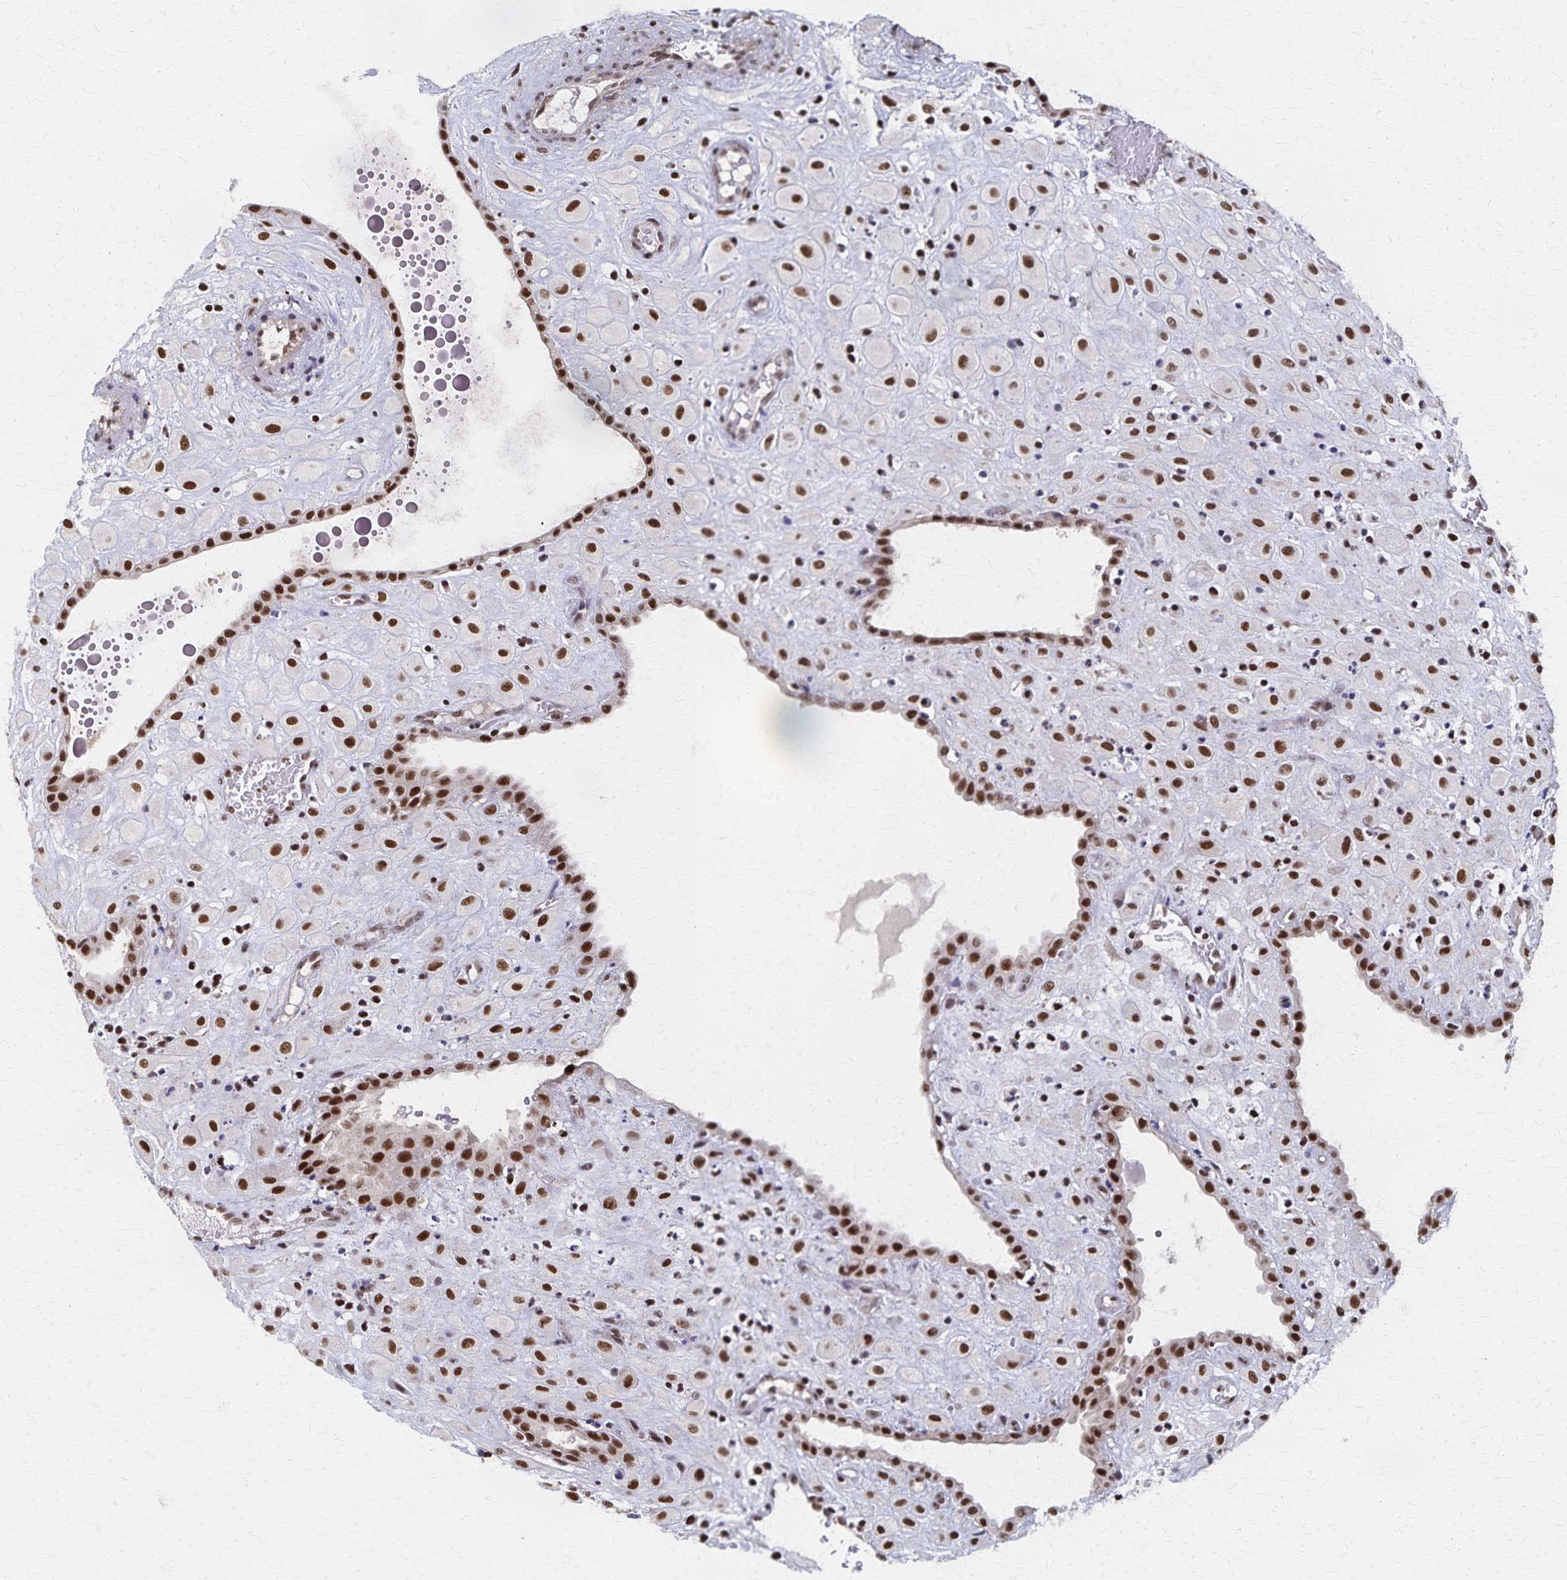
{"staining": {"intensity": "strong", "quantity": ">75%", "location": "nuclear"}, "tissue": "placenta", "cell_type": "Decidual cells", "image_type": "normal", "snomed": [{"axis": "morphology", "description": "Normal tissue, NOS"}, {"axis": "topography", "description": "Placenta"}], "caption": "Immunohistochemistry of normal placenta reveals high levels of strong nuclear staining in approximately >75% of decidual cells.", "gene": "GTF2B", "patient": {"sex": "female", "age": 24}}